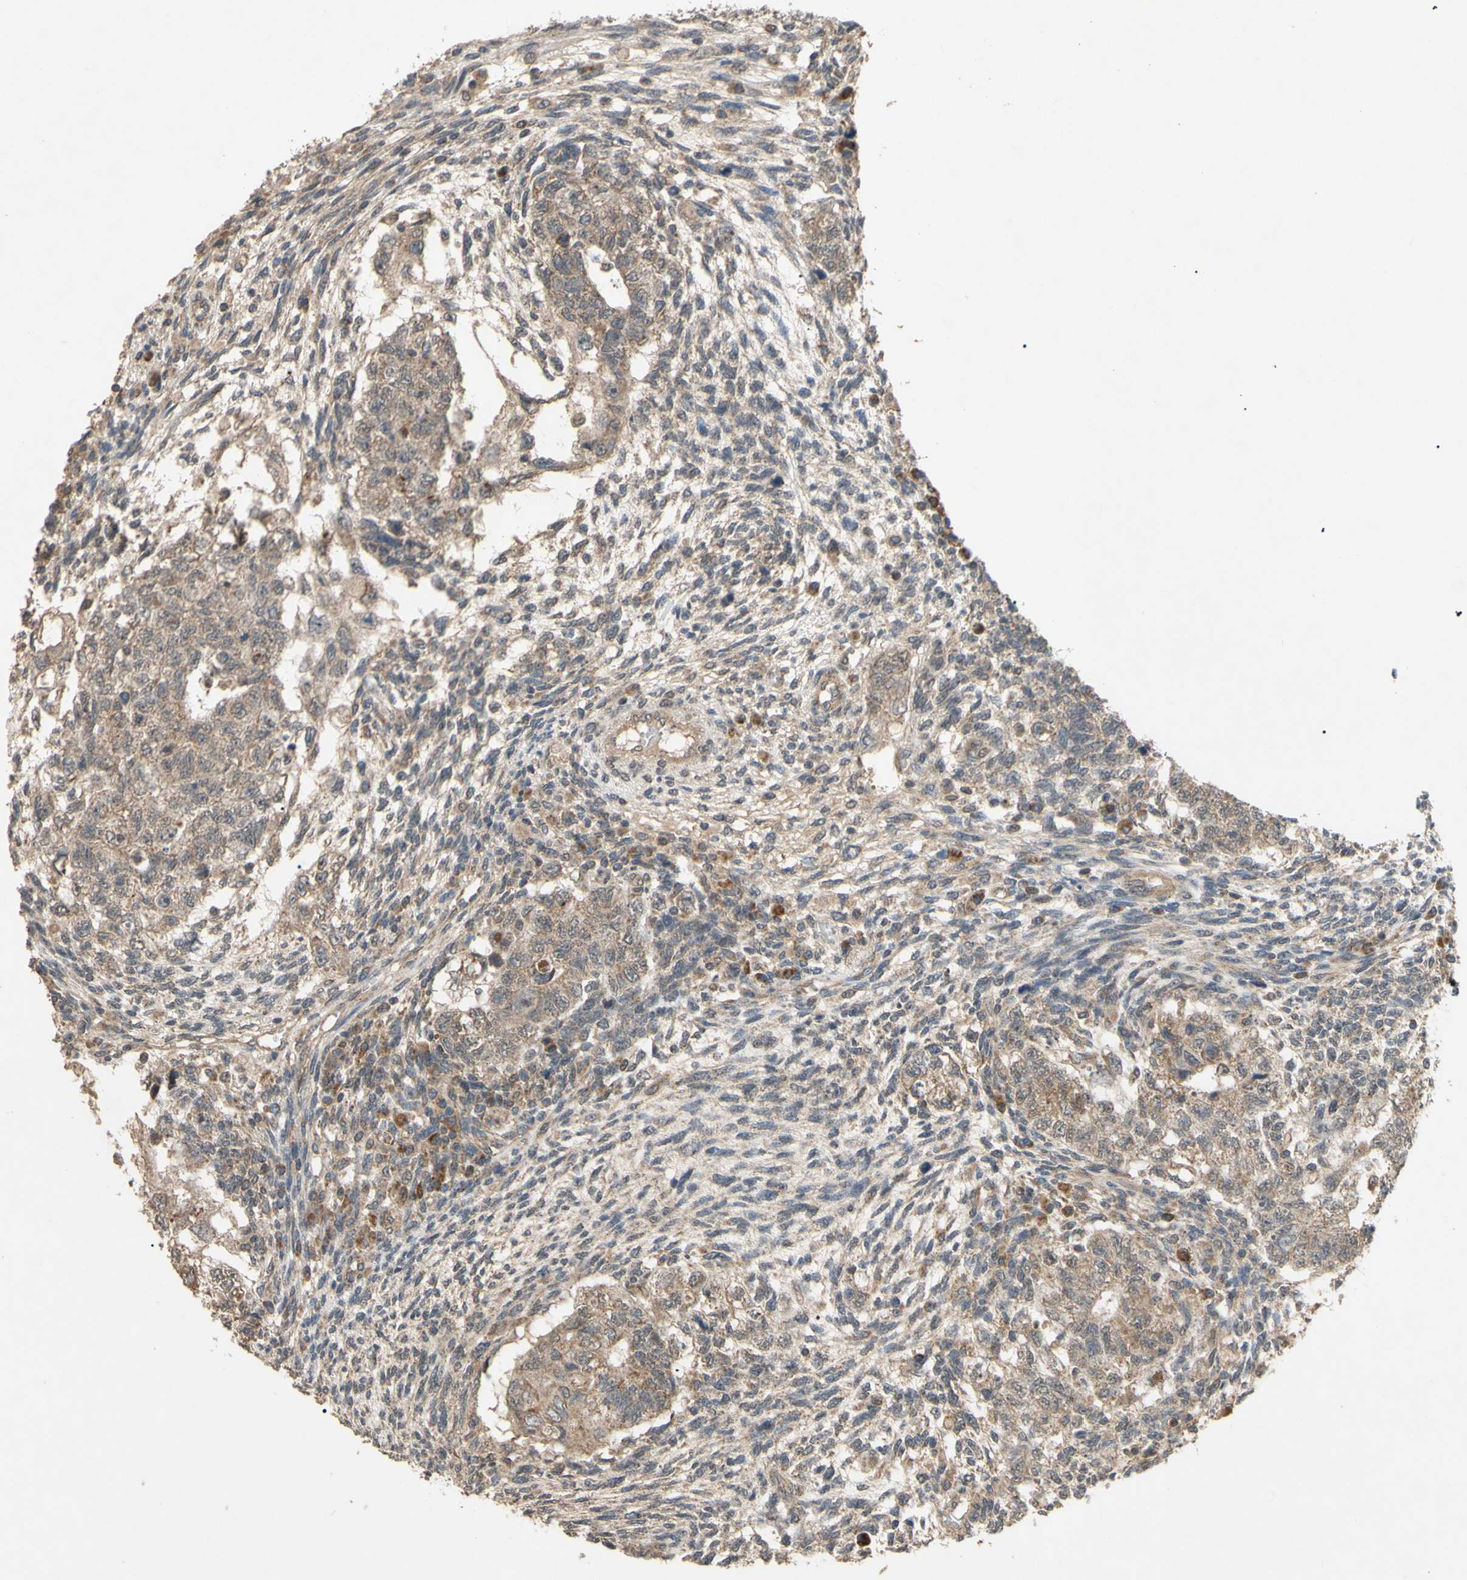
{"staining": {"intensity": "weak", "quantity": ">75%", "location": "cytoplasmic/membranous"}, "tissue": "testis cancer", "cell_type": "Tumor cells", "image_type": "cancer", "snomed": [{"axis": "morphology", "description": "Normal tissue, NOS"}, {"axis": "morphology", "description": "Carcinoma, Embryonal, NOS"}, {"axis": "topography", "description": "Testis"}], "caption": "Human embryonal carcinoma (testis) stained for a protein (brown) reveals weak cytoplasmic/membranous positive positivity in approximately >75% of tumor cells.", "gene": "CD164", "patient": {"sex": "male", "age": 36}}